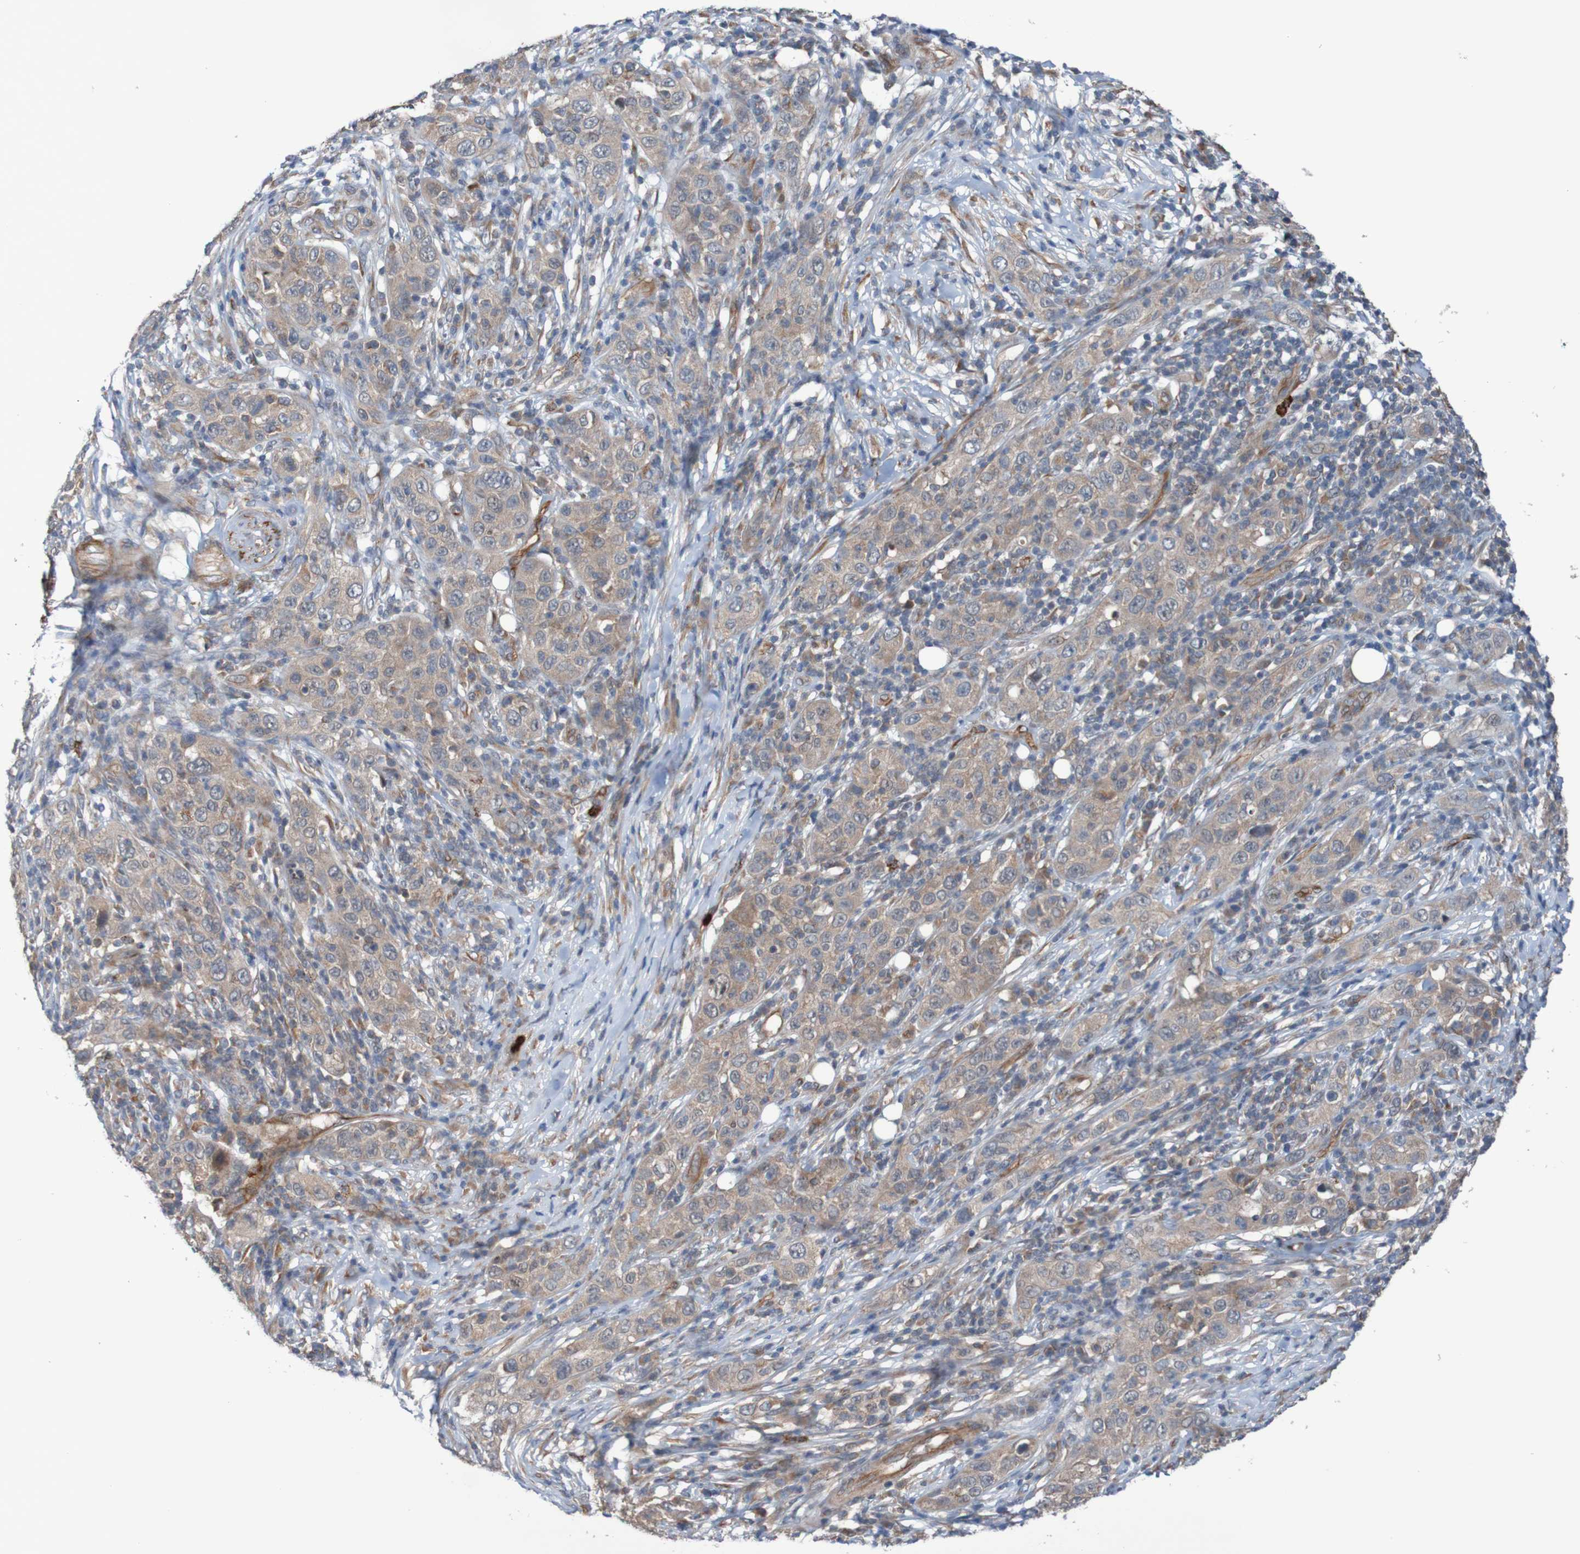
{"staining": {"intensity": "weak", "quantity": ">75%", "location": "cytoplasmic/membranous"}, "tissue": "skin cancer", "cell_type": "Tumor cells", "image_type": "cancer", "snomed": [{"axis": "morphology", "description": "Squamous cell carcinoma, NOS"}, {"axis": "topography", "description": "Skin"}], "caption": "This is an image of IHC staining of squamous cell carcinoma (skin), which shows weak expression in the cytoplasmic/membranous of tumor cells.", "gene": "ST8SIA6", "patient": {"sex": "female", "age": 88}}